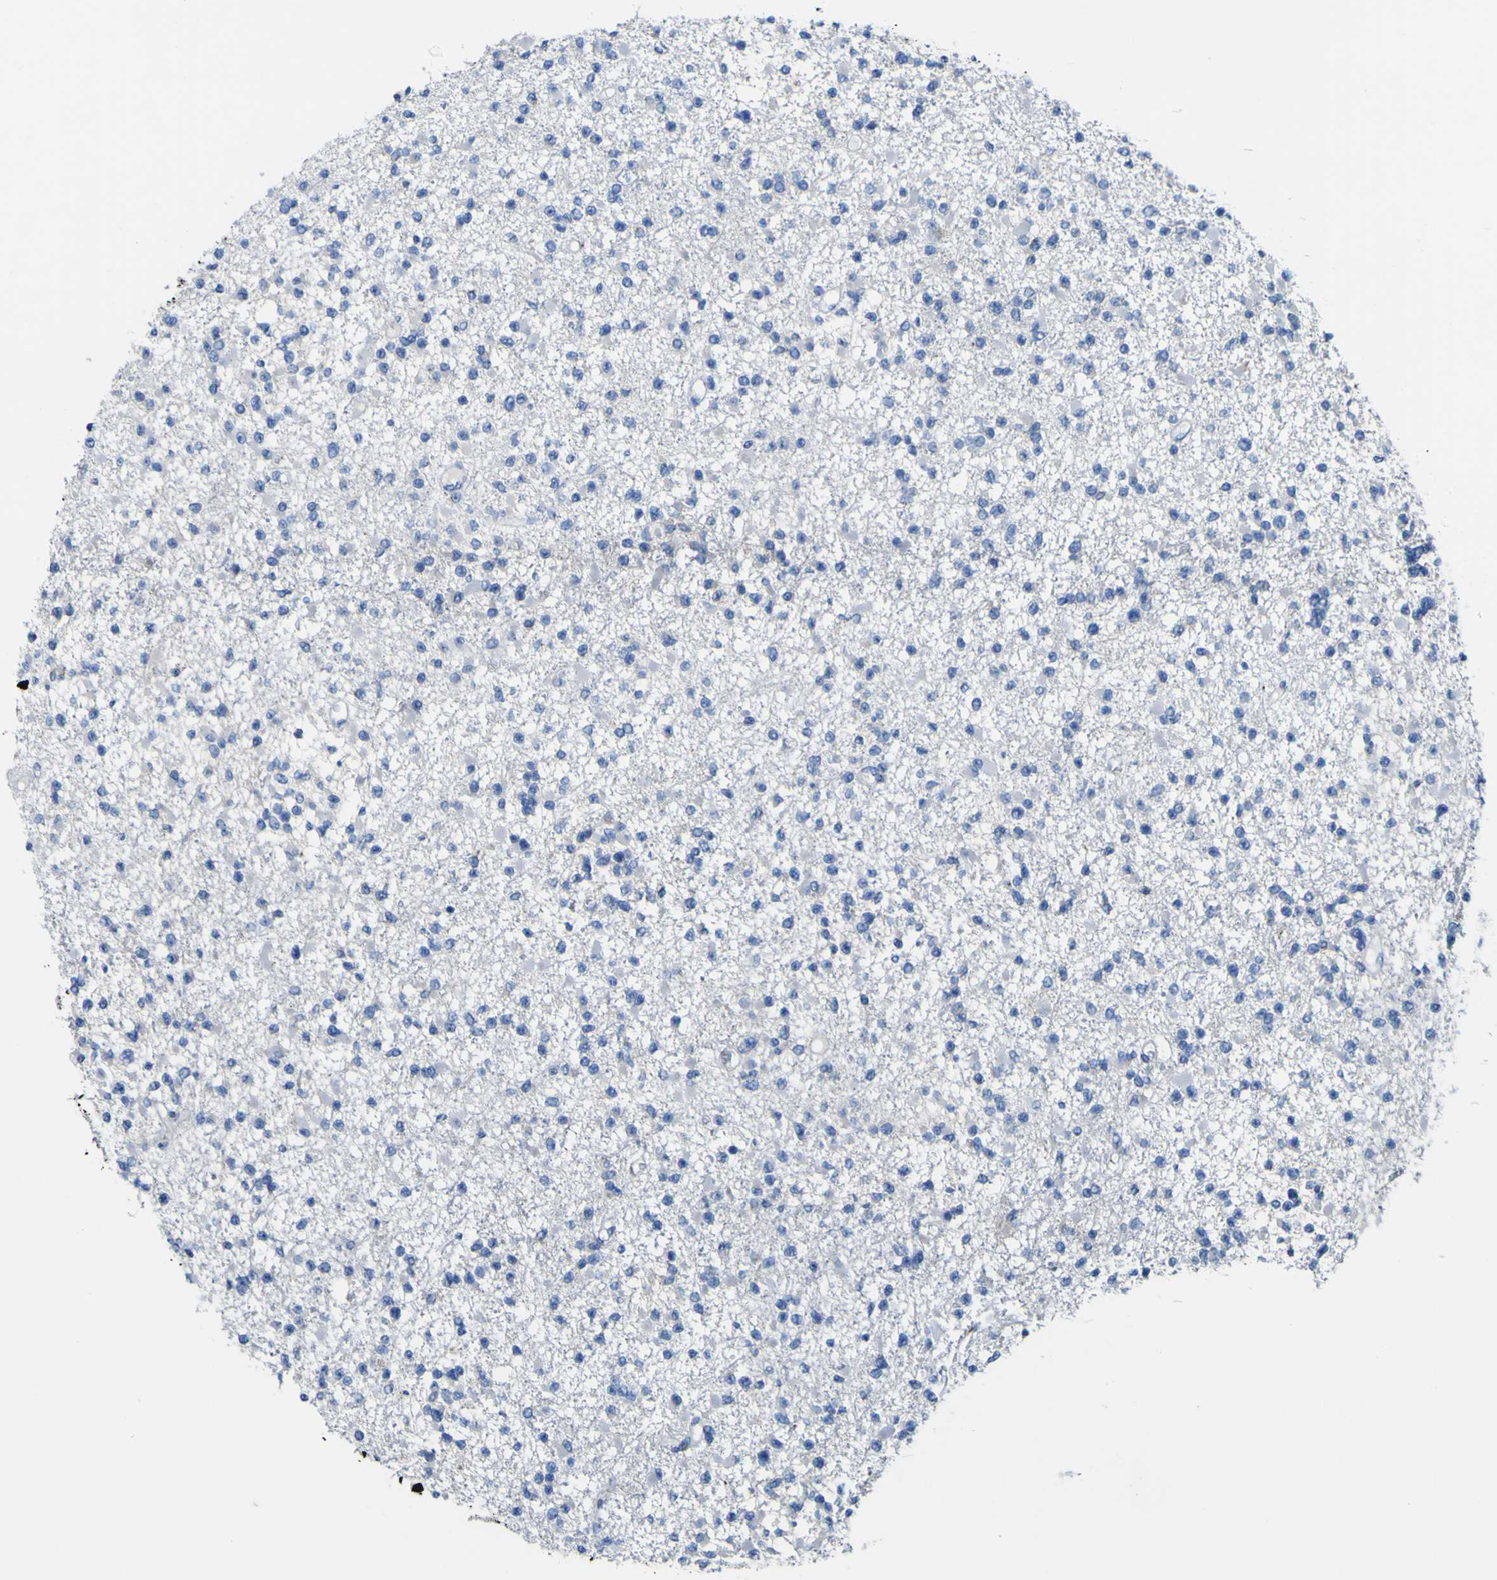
{"staining": {"intensity": "negative", "quantity": "none", "location": "none"}, "tissue": "glioma", "cell_type": "Tumor cells", "image_type": "cancer", "snomed": [{"axis": "morphology", "description": "Glioma, malignant, Low grade"}, {"axis": "topography", "description": "Brain"}], "caption": "An immunohistochemistry image of glioma is shown. There is no staining in tumor cells of glioma.", "gene": "PTPRF", "patient": {"sex": "female", "age": 22}}